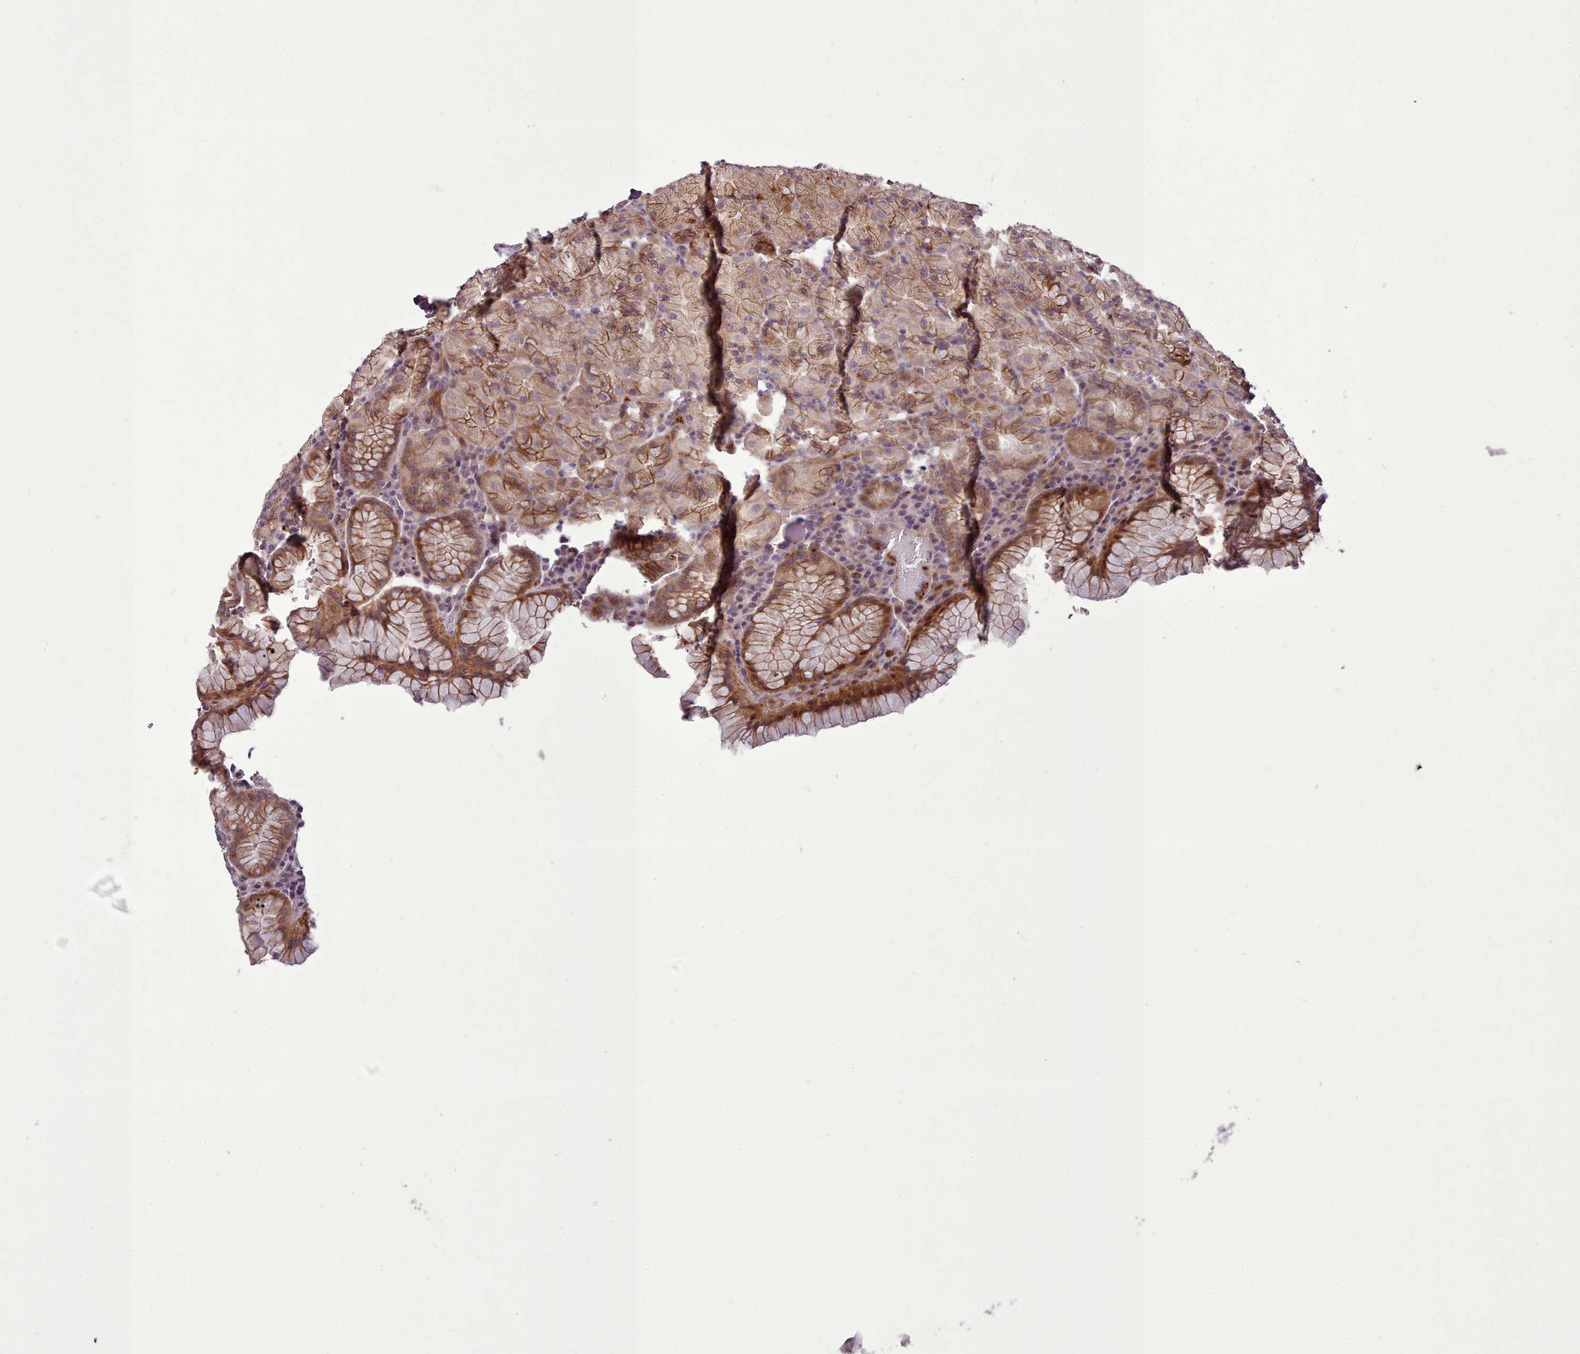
{"staining": {"intensity": "moderate", "quantity": ">75%", "location": "cytoplasmic/membranous"}, "tissue": "stomach", "cell_type": "Glandular cells", "image_type": "normal", "snomed": [{"axis": "morphology", "description": "Normal tissue, NOS"}, {"axis": "topography", "description": "Stomach, upper"}, {"axis": "topography", "description": "Stomach, lower"}], "caption": "DAB (3,3'-diaminobenzidine) immunohistochemical staining of normal stomach shows moderate cytoplasmic/membranous protein positivity in approximately >75% of glandular cells.", "gene": "LEFTY1", "patient": {"sex": "male", "age": 80}}